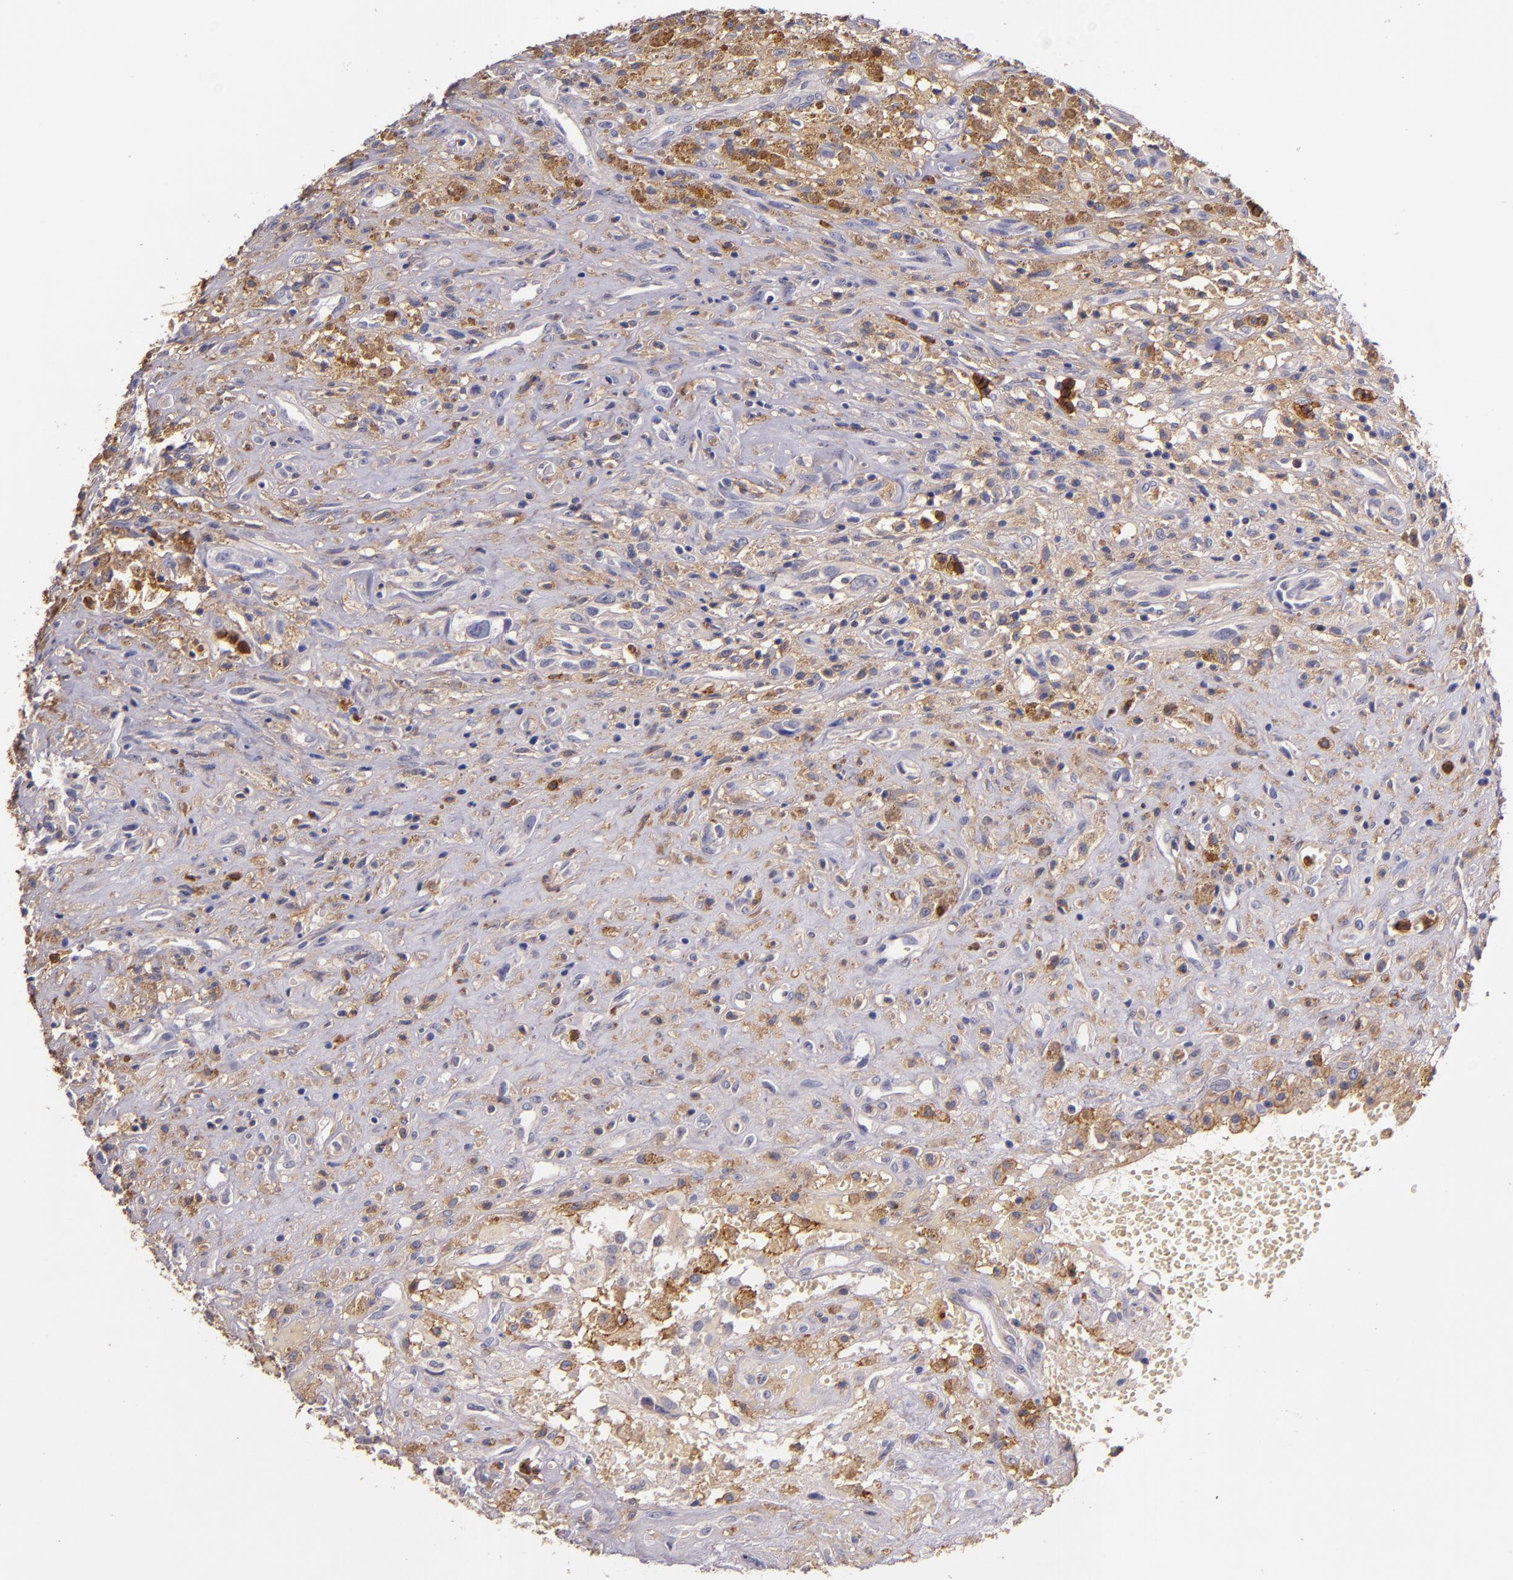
{"staining": {"intensity": "moderate", "quantity": "25%-75%", "location": "cytoplasmic/membranous"}, "tissue": "glioma", "cell_type": "Tumor cells", "image_type": "cancer", "snomed": [{"axis": "morphology", "description": "Glioma, malignant, High grade"}, {"axis": "topography", "description": "Brain"}], "caption": "Immunohistochemical staining of high-grade glioma (malignant) reveals medium levels of moderate cytoplasmic/membranous protein positivity in about 25%-75% of tumor cells.", "gene": "C5AR1", "patient": {"sex": "male", "age": 66}}